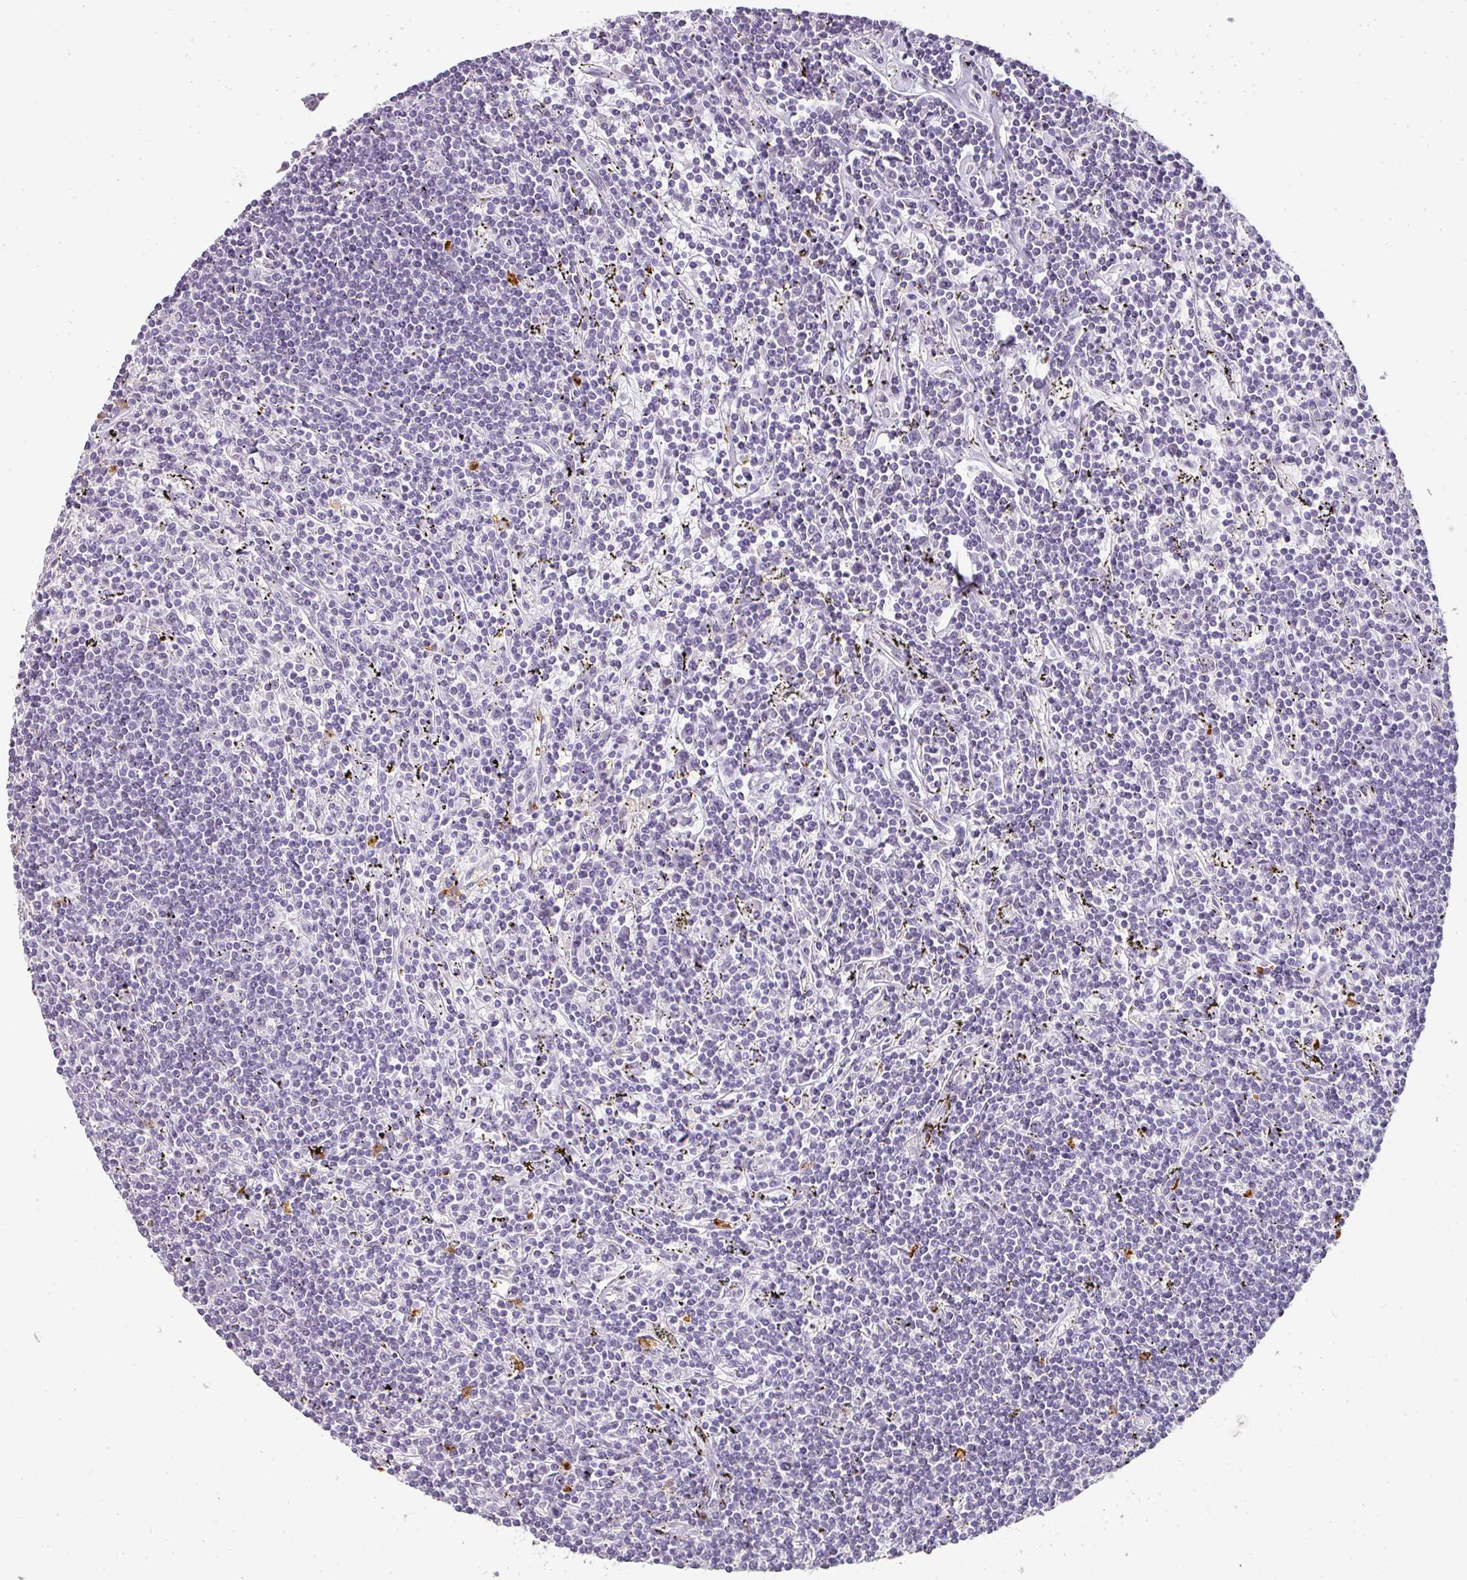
{"staining": {"intensity": "negative", "quantity": "none", "location": "none"}, "tissue": "lymphoma", "cell_type": "Tumor cells", "image_type": "cancer", "snomed": [{"axis": "morphology", "description": "Malignant lymphoma, non-Hodgkin's type, Low grade"}, {"axis": "topography", "description": "Spleen"}], "caption": "Human lymphoma stained for a protein using immunohistochemistry shows no expression in tumor cells.", "gene": "CAMP", "patient": {"sex": "male", "age": 76}}